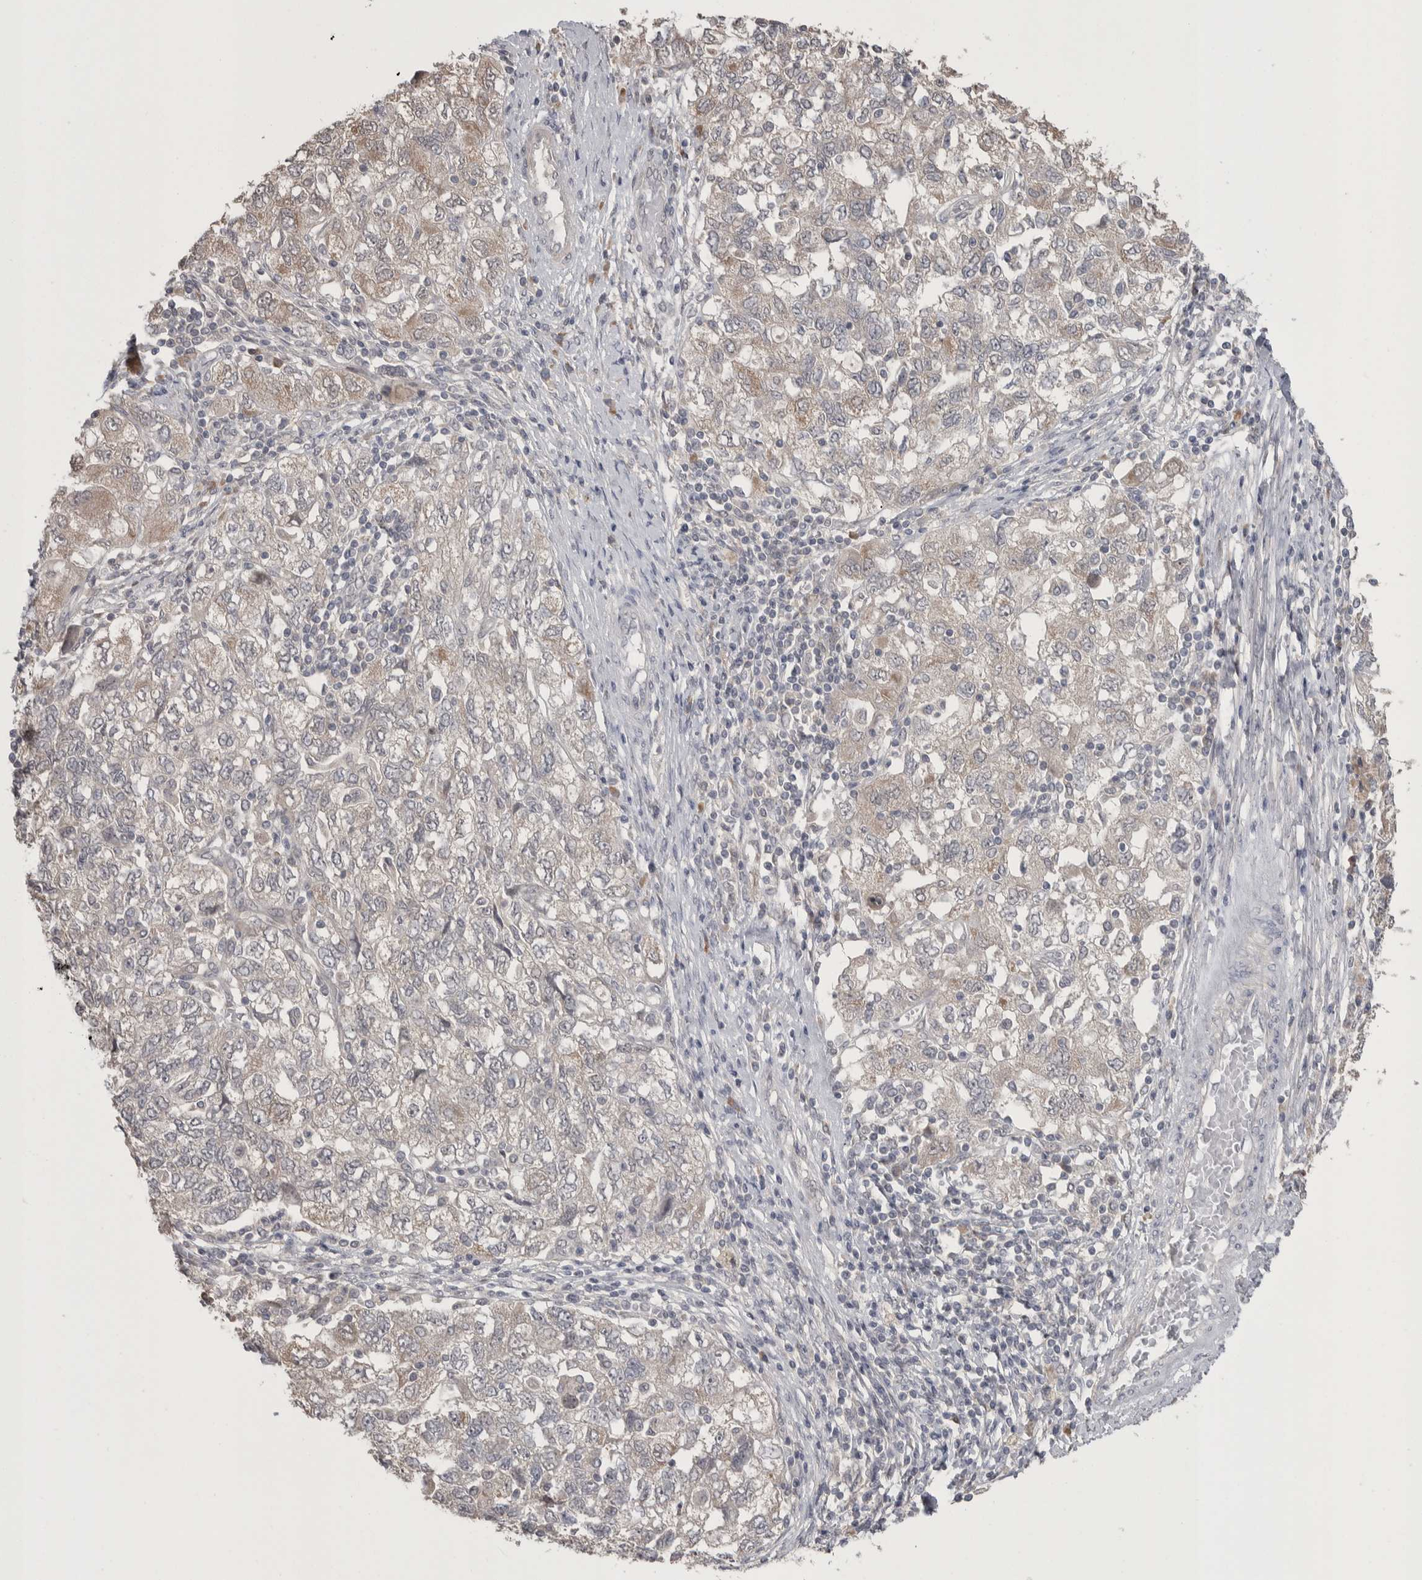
{"staining": {"intensity": "weak", "quantity": "25%-75%", "location": "cytoplasmic/membranous"}, "tissue": "ovarian cancer", "cell_type": "Tumor cells", "image_type": "cancer", "snomed": [{"axis": "morphology", "description": "Carcinoma, NOS"}, {"axis": "morphology", "description": "Cystadenocarcinoma, serous, NOS"}, {"axis": "topography", "description": "Ovary"}], "caption": "This micrograph exhibits immunohistochemistry (IHC) staining of human ovarian cancer (carcinoma), with low weak cytoplasmic/membranous staining in about 25%-75% of tumor cells.", "gene": "CUL2", "patient": {"sex": "female", "age": 69}}